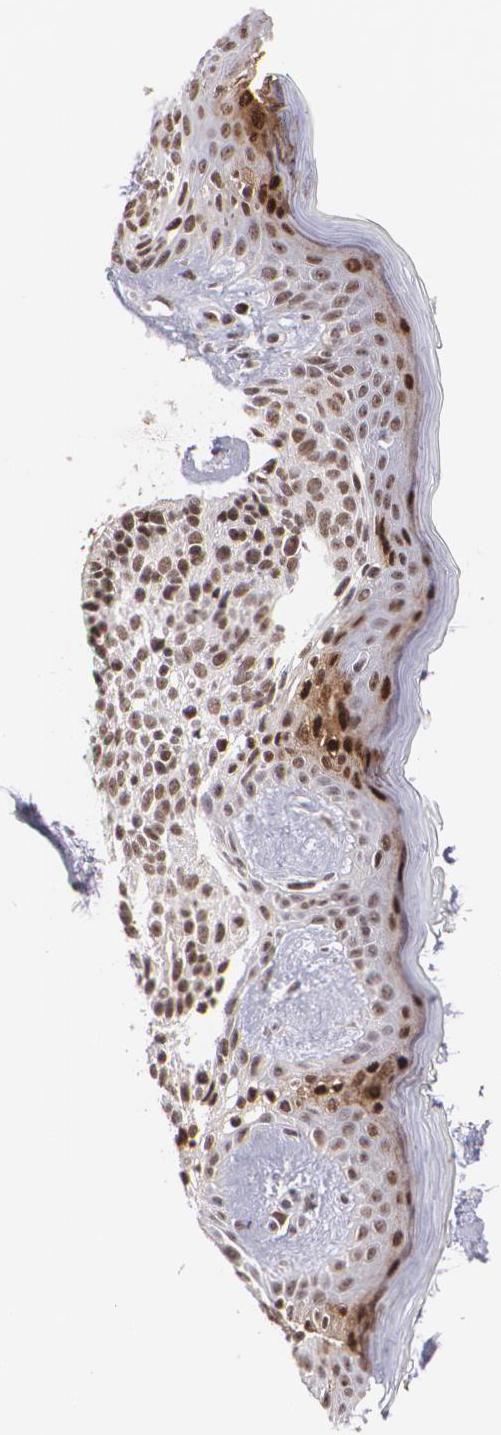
{"staining": {"intensity": "moderate", "quantity": ">75%", "location": "nuclear"}, "tissue": "skin cancer", "cell_type": "Tumor cells", "image_type": "cancer", "snomed": [{"axis": "morphology", "description": "Basal cell carcinoma"}, {"axis": "topography", "description": "Skin"}], "caption": "High-magnification brightfield microscopy of skin basal cell carcinoma stained with DAB (3,3'-diaminobenzidine) (brown) and counterstained with hematoxylin (blue). tumor cells exhibit moderate nuclear positivity is present in approximately>75% of cells.", "gene": "C6orf15", "patient": {"sex": "female", "age": 78}}